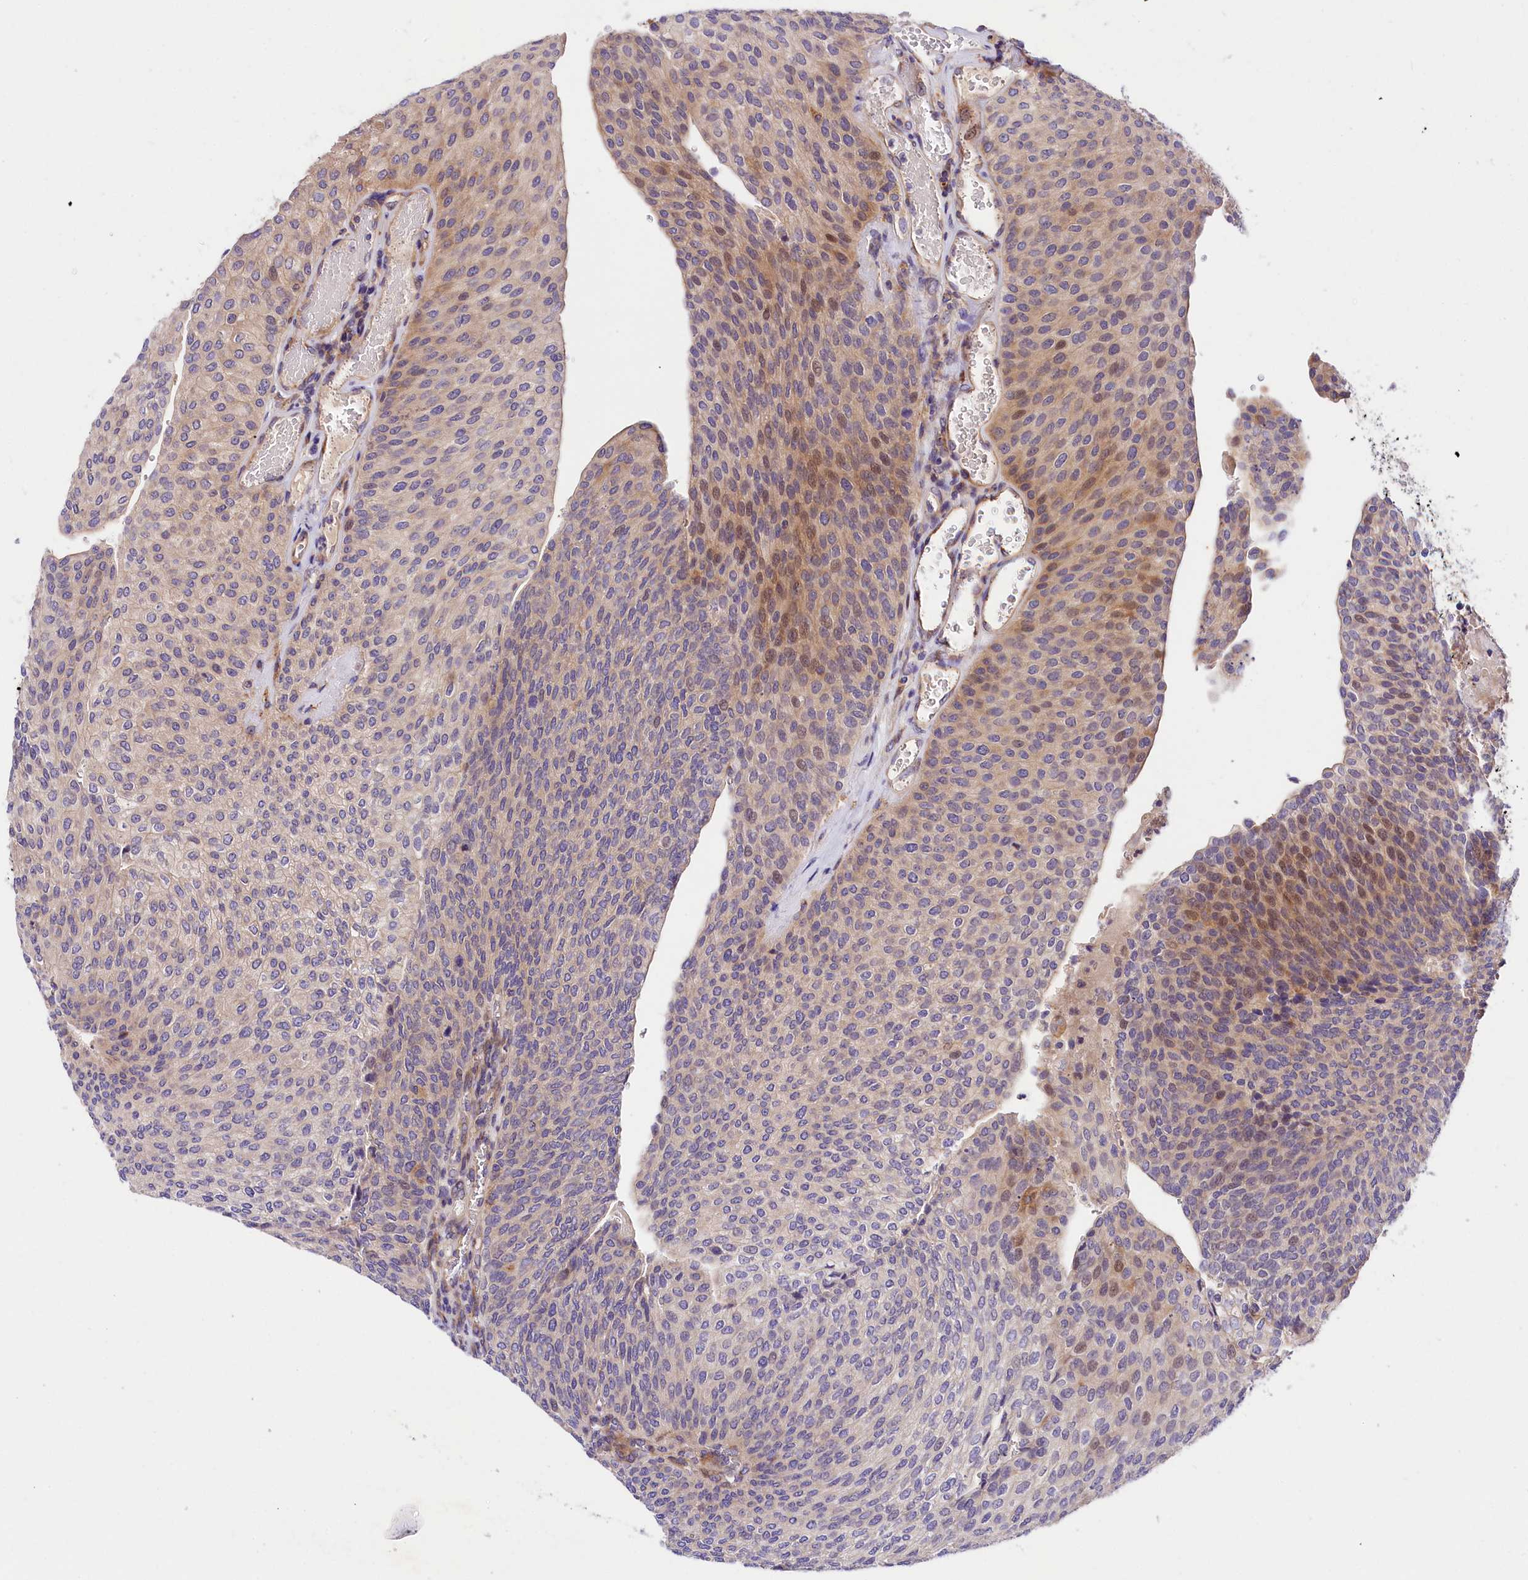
{"staining": {"intensity": "weak", "quantity": "<25%", "location": "cytoplasmic/membranous,nuclear"}, "tissue": "urothelial cancer", "cell_type": "Tumor cells", "image_type": "cancer", "snomed": [{"axis": "morphology", "description": "Urothelial carcinoma, High grade"}, {"axis": "topography", "description": "Urinary bladder"}], "caption": "Protein analysis of urothelial cancer displays no significant expression in tumor cells.", "gene": "ARMC6", "patient": {"sex": "female", "age": 79}}